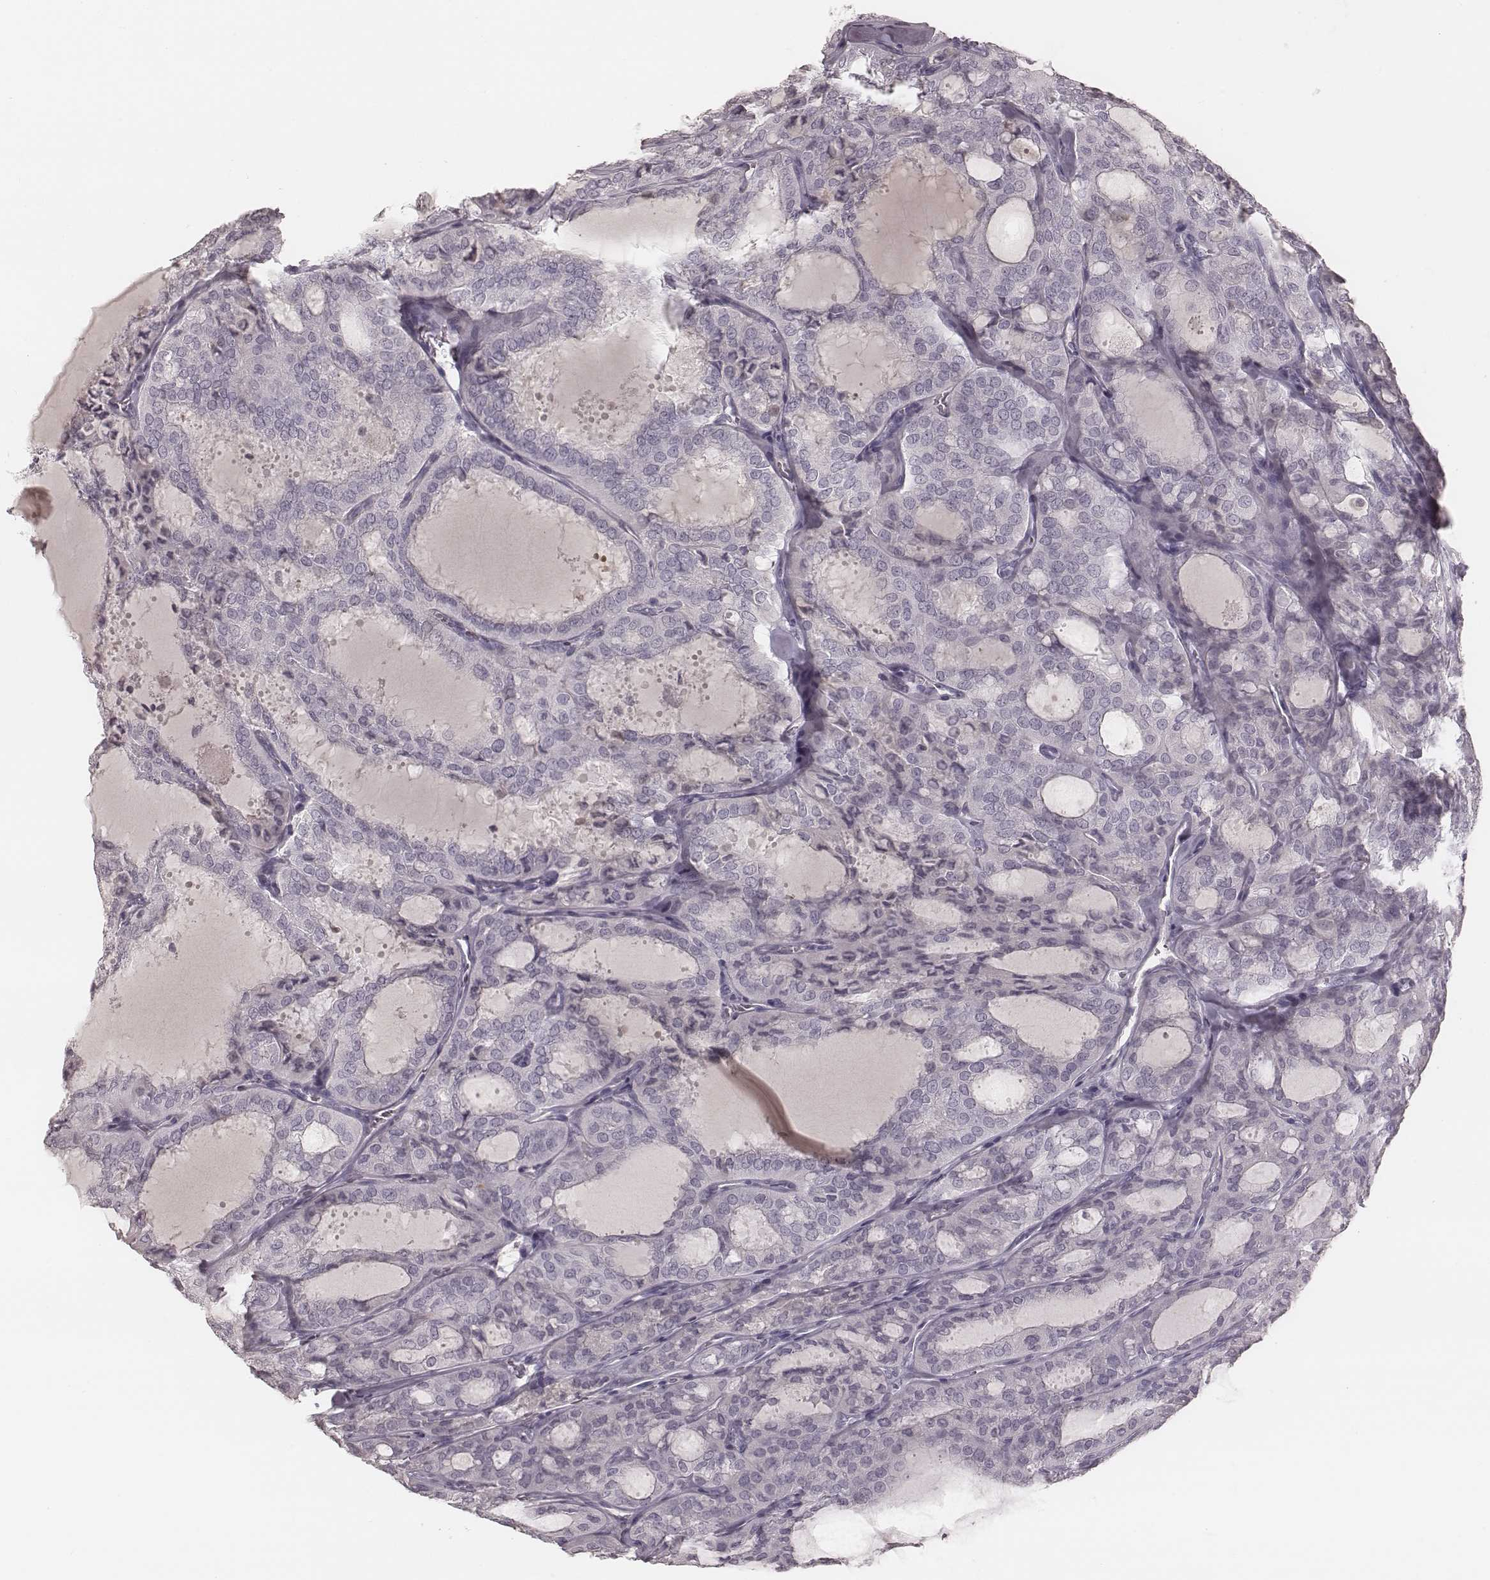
{"staining": {"intensity": "negative", "quantity": "none", "location": "none"}, "tissue": "thyroid cancer", "cell_type": "Tumor cells", "image_type": "cancer", "snomed": [{"axis": "morphology", "description": "Follicular adenoma carcinoma, NOS"}, {"axis": "topography", "description": "Thyroid gland"}], "caption": "Immunohistochemistry (IHC) of thyroid cancer (follicular adenoma carcinoma) exhibits no expression in tumor cells.", "gene": "SMIM24", "patient": {"sex": "male", "age": 75}}